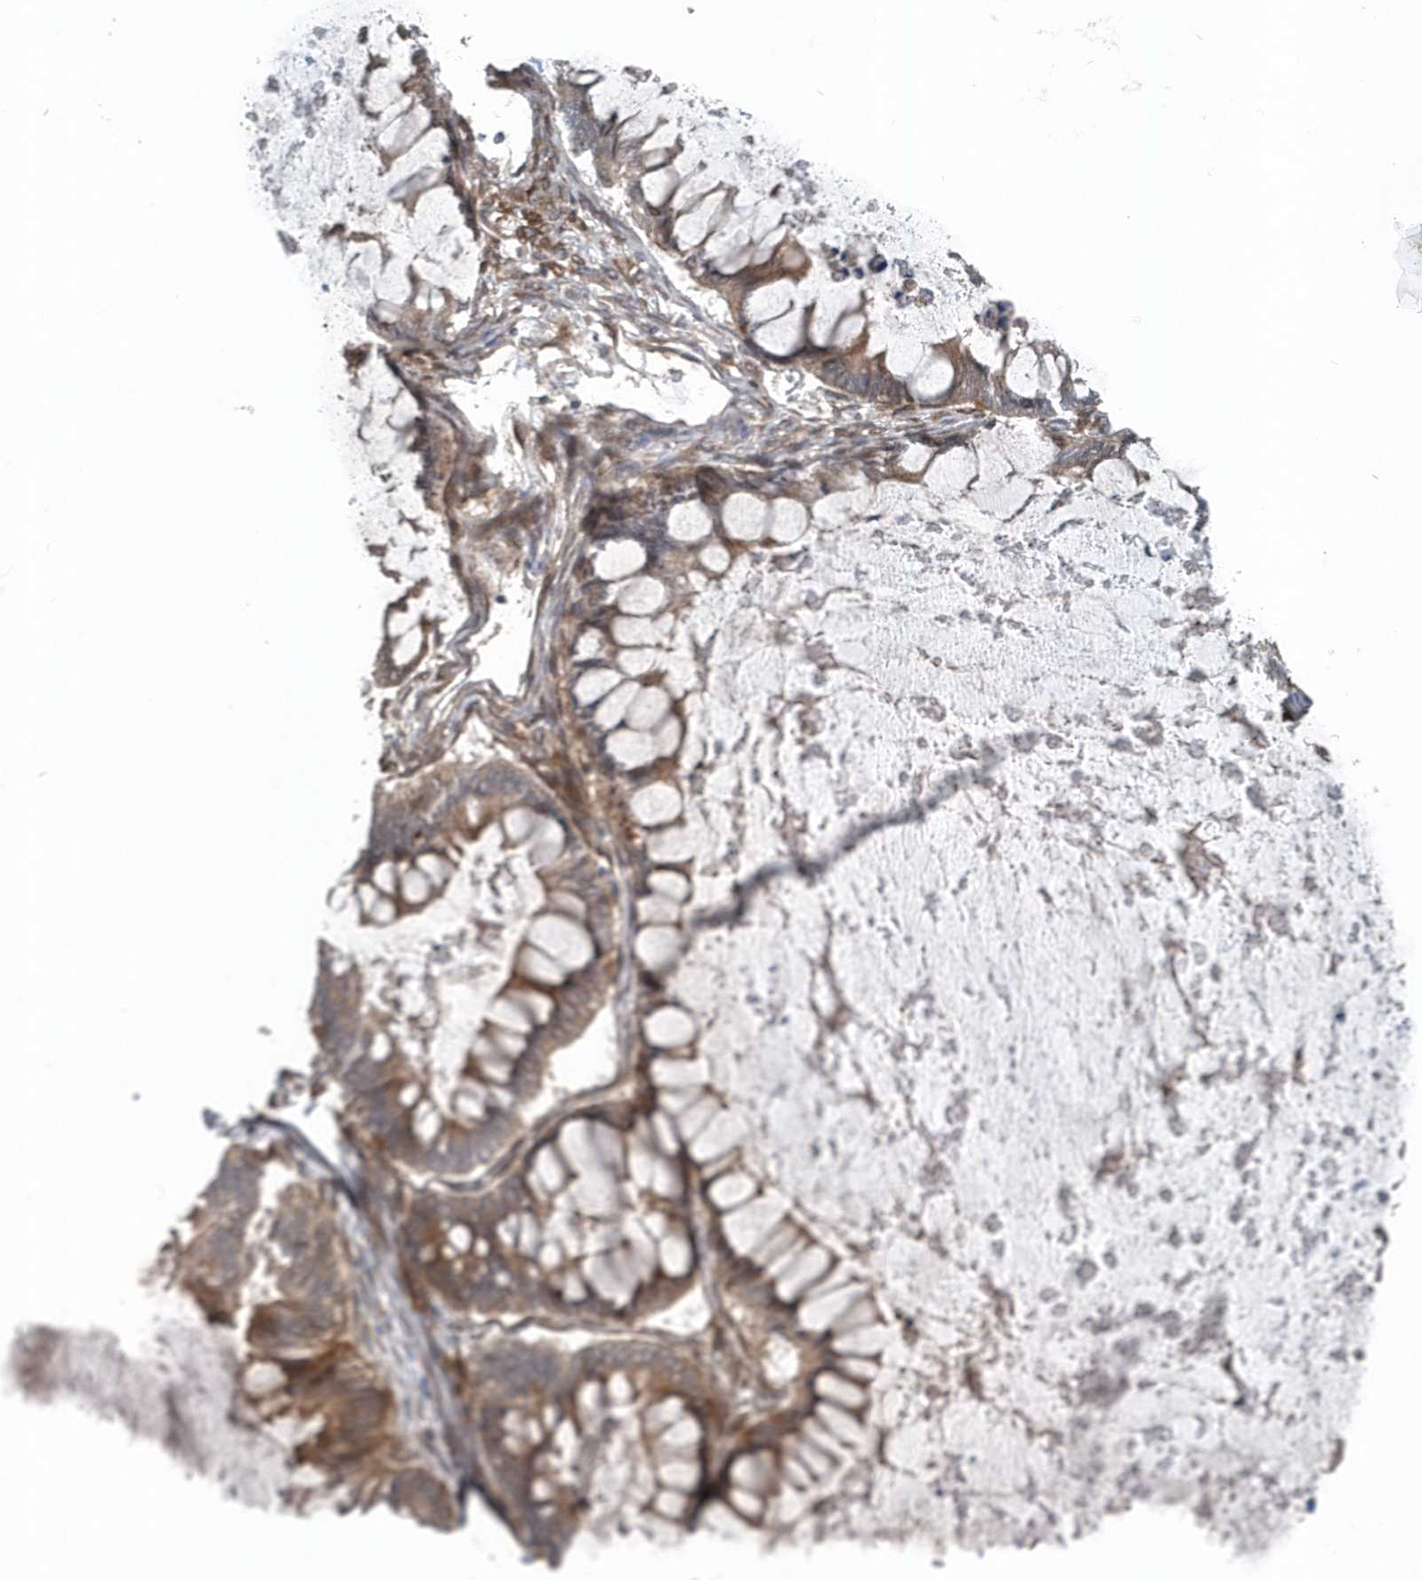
{"staining": {"intensity": "moderate", "quantity": ">75%", "location": "cytoplasmic/membranous"}, "tissue": "ovarian cancer", "cell_type": "Tumor cells", "image_type": "cancer", "snomed": [{"axis": "morphology", "description": "Cystadenocarcinoma, mucinous, NOS"}, {"axis": "topography", "description": "Ovary"}], "caption": "Protein staining of mucinous cystadenocarcinoma (ovarian) tissue reveals moderate cytoplasmic/membranous expression in approximately >75% of tumor cells.", "gene": "MCC", "patient": {"sex": "female", "age": 61}}